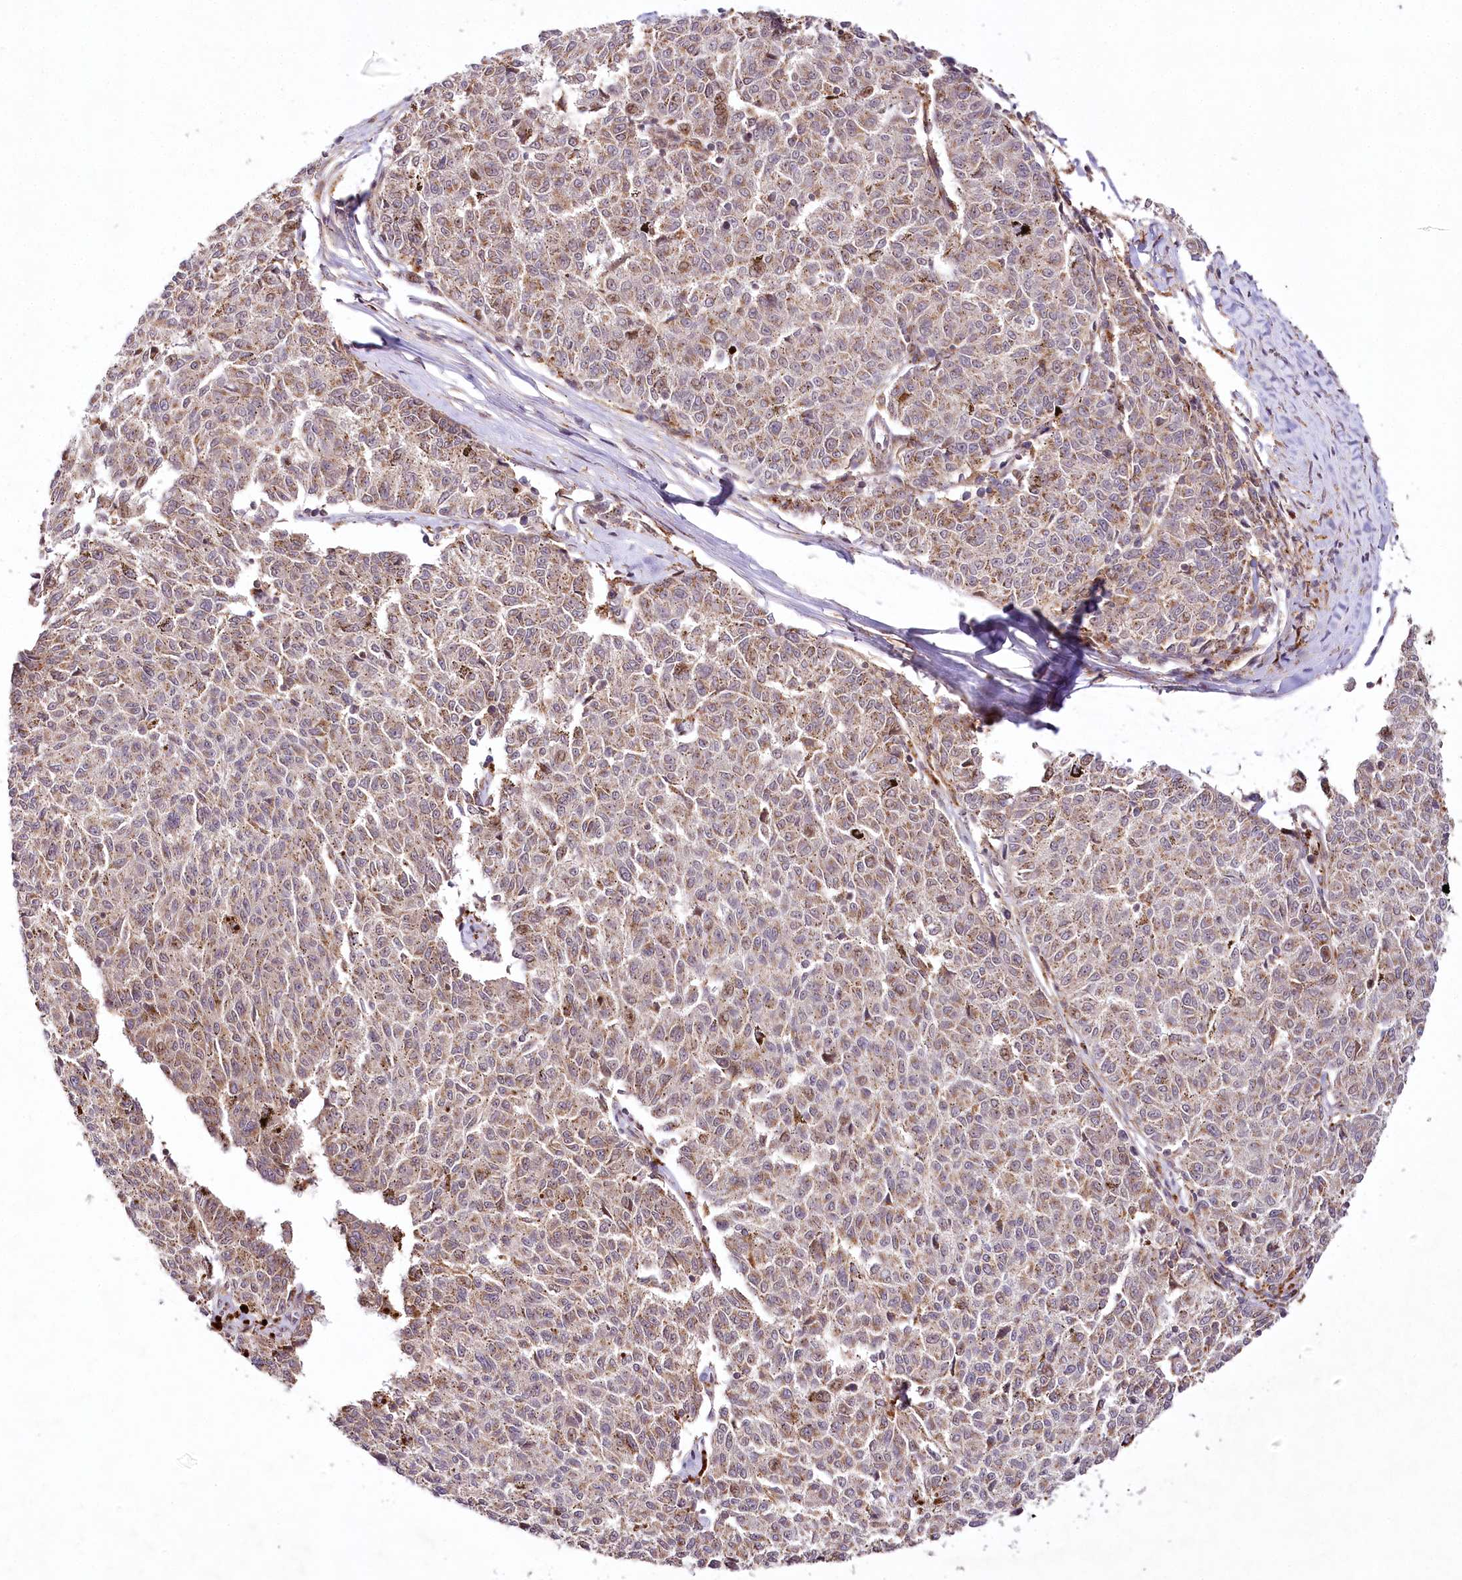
{"staining": {"intensity": "weak", "quantity": ">75%", "location": "cytoplasmic/membranous"}, "tissue": "melanoma", "cell_type": "Tumor cells", "image_type": "cancer", "snomed": [{"axis": "morphology", "description": "Malignant melanoma, NOS"}, {"axis": "topography", "description": "Skin"}], "caption": "Immunohistochemistry (IHC) image of neoplastic tissue: human melanoma stained using immunohistochemistry (IHC) exhibits low levels of weak protein expression localized specifically in the cytoplasmic/membranous of tumor cells, appearing as a cytoplasmic/membranous brown color.", "gene": "COPG1", "patient": {"sex": "female", "age": 72}}